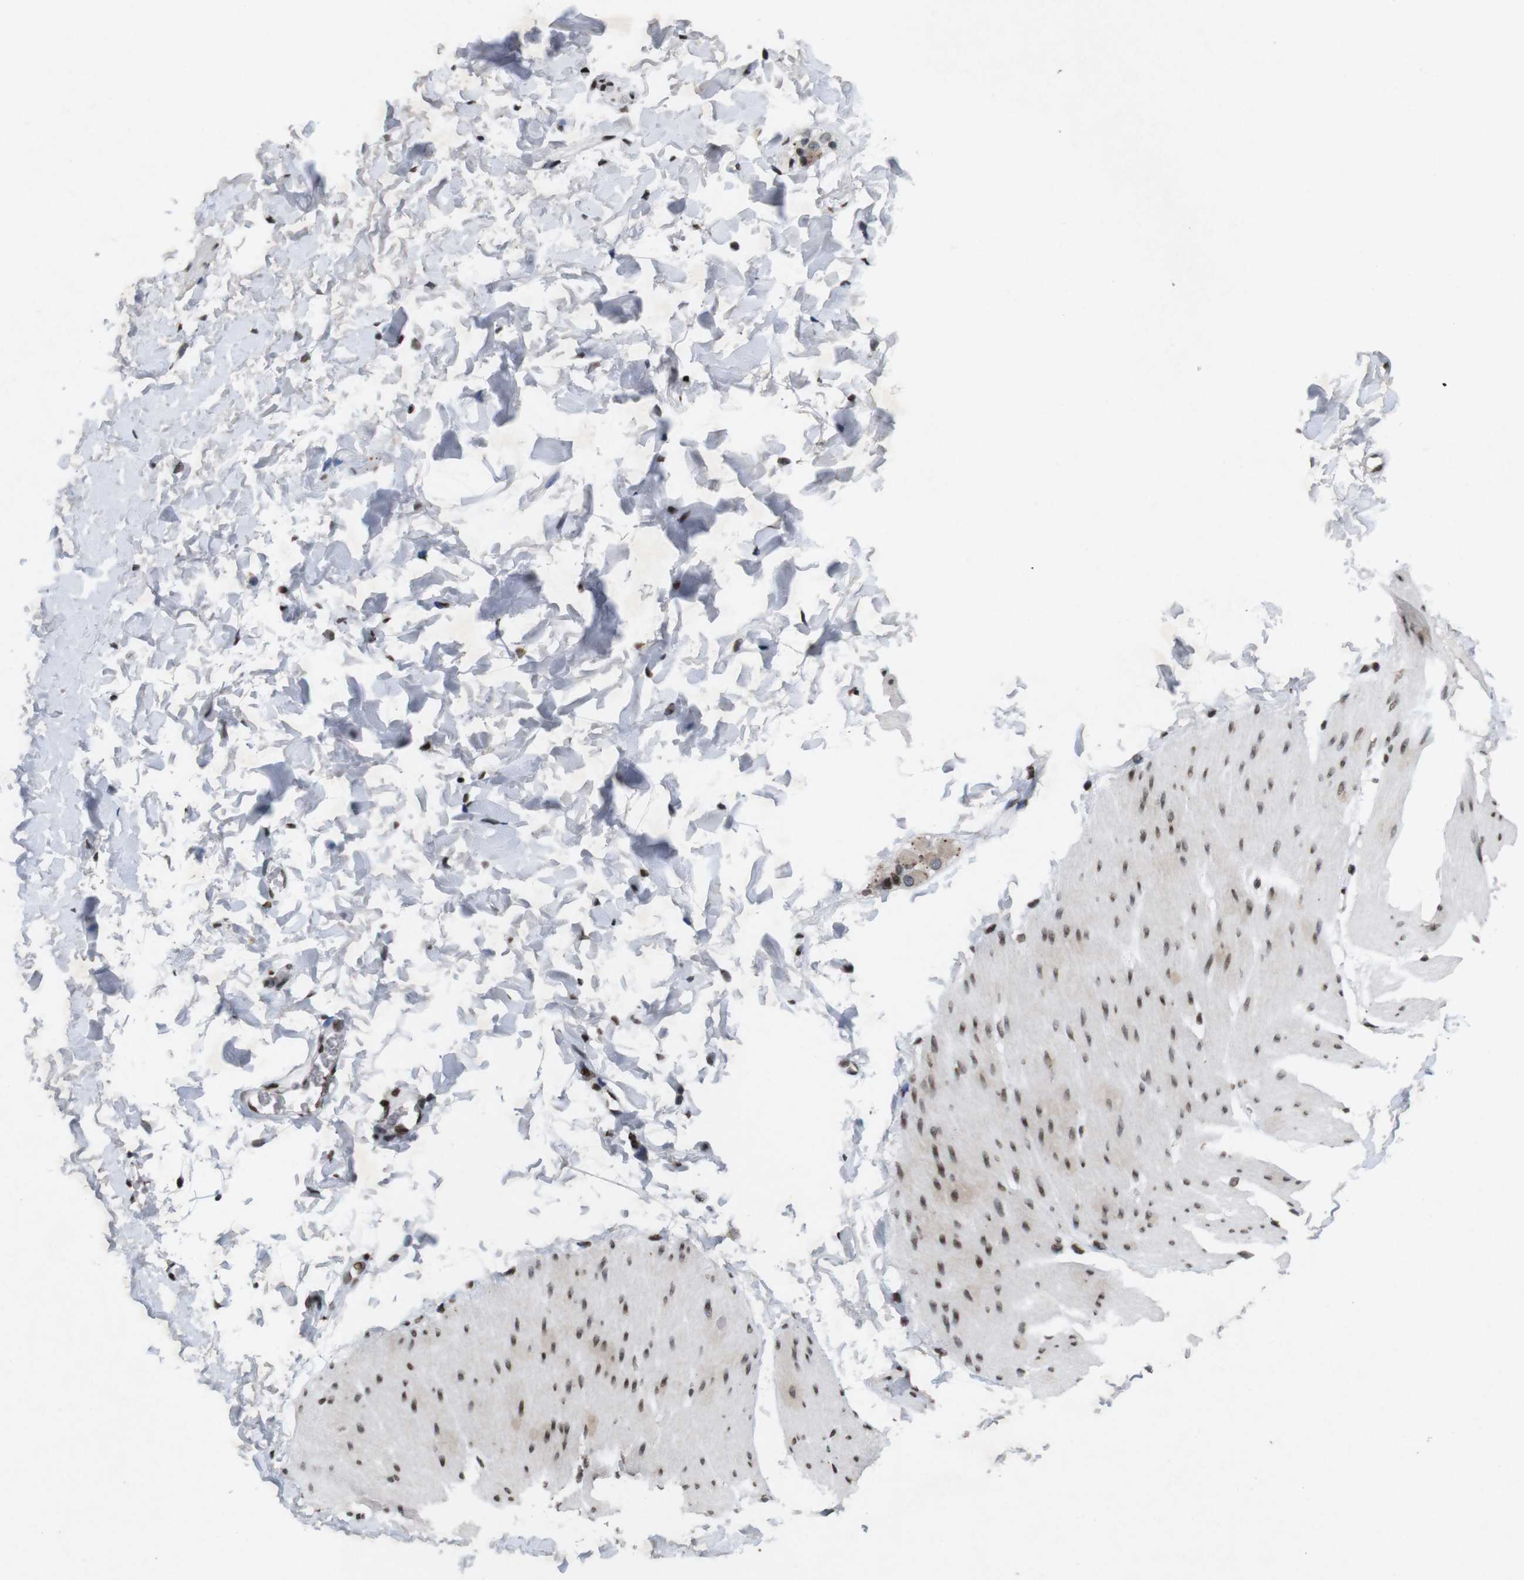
{"staining": {"intensity": "moderate", "quantity": ">75%", "location": "nuclear"}, "tissue": "smooth muscle", "cell_type": "Smooth muscle cells", "image_type": "normal", "snomed": [{"axis": "morphology", "description": "Normal tissue, NOS"}, {"axis": "topography", "description": "Smooth muscle"}, {"axis": "topography", "description": "Colon"}], "caption": "Immunohistochemical staining of unremarkable smooth muscle exhibits moderate nuclear protein staining in about >75% of smooth muscle cells. (DAB (3,3'-diaminobenzidine) IHC, brown staining for protein, blue staining for nuclei).", "gene": "MAGEH1", "patient": {"sex": "male", "age": 67}}